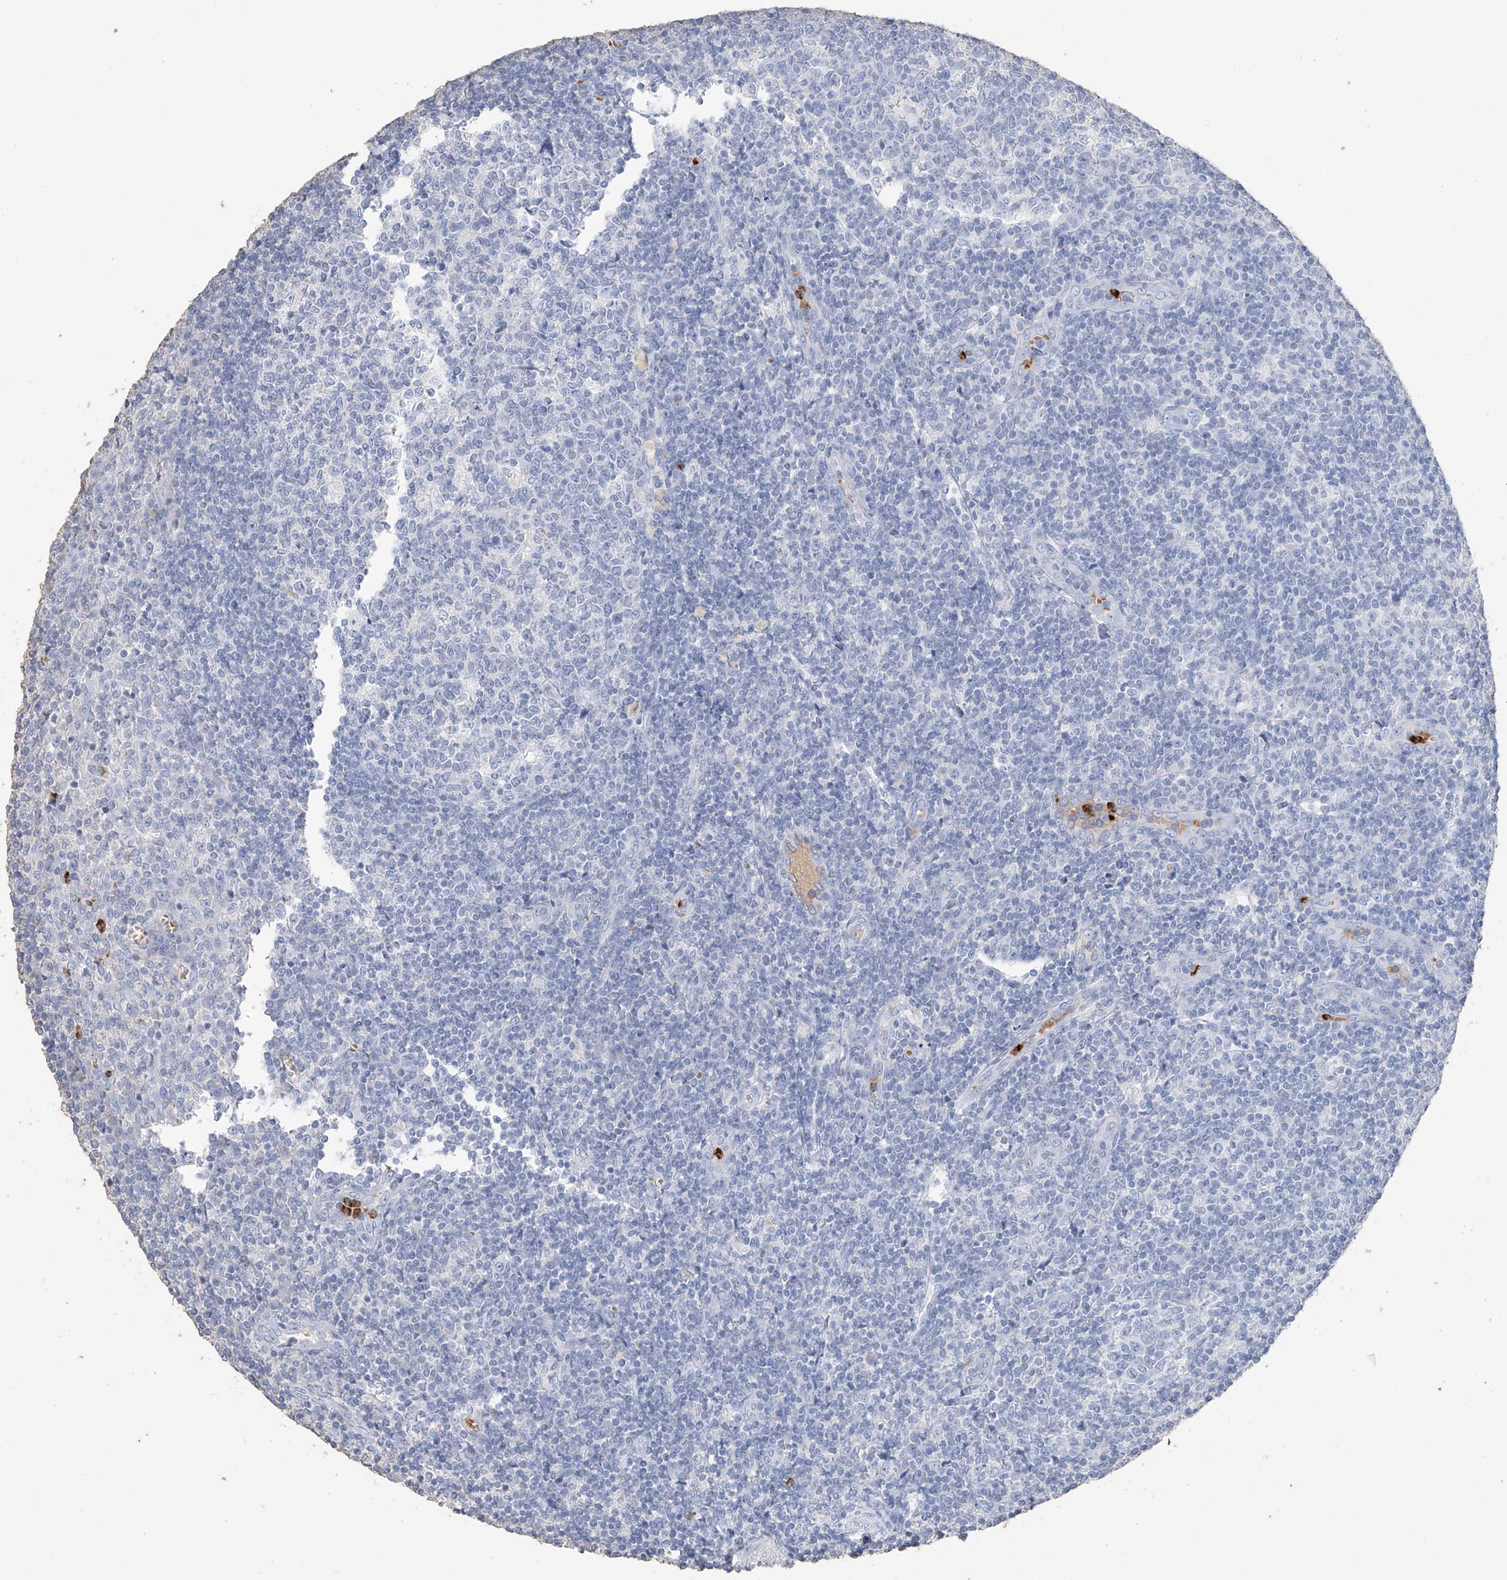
{"staining": {"intensity": "negative", "quantity": "none", "location": "none"}, "tissue": "tonsil", "cell_type": "Germinal center cells", "image_type": "normal", "snomed": [{"axis": "morphology", "description": "Normal tissue, NOS"}, {"axis": "topography", "description": "Tonsil"}], "caption": "This is an immunohistochemistry photomicrograph of normal human tonsil. There is no staining in germinal center cells.", "gene": "PAFAH1B3", "patient": {"sex": "female", "age": 19}}